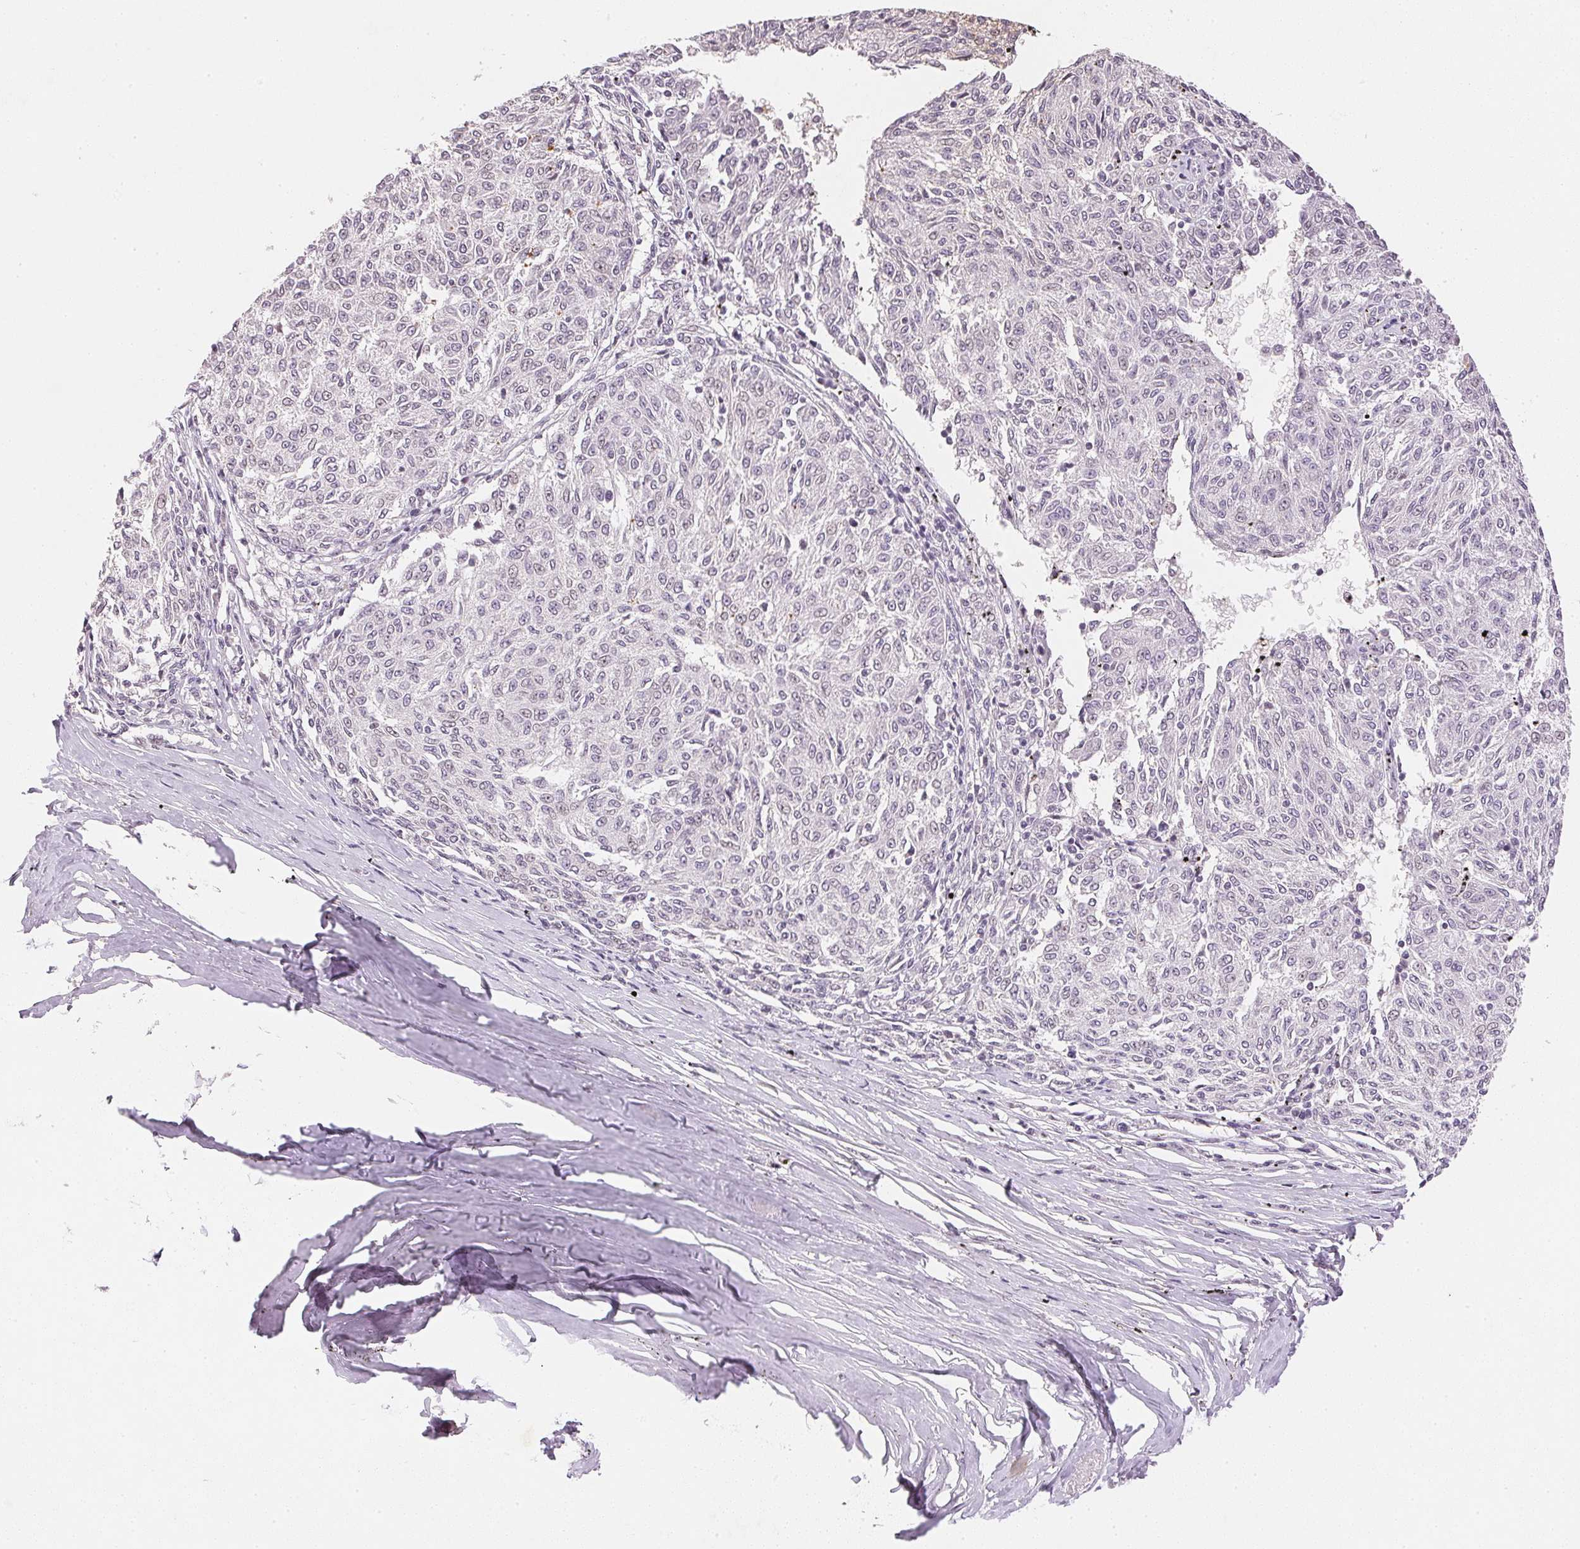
{"staining": {"intensity": "negative", "quantity": "none", "location": "none"}, "tissue": "melanoma", "cell_type": "Tumor cells", "image_type": "cancer", "snomed": [{"axis": "morphology", "description": "Malignant melanoma, NOS"}, {"axis": "topography", "description": "Skin"}], "caption": "Melanoma was stained to show a protein in brown. There is no significant expression in tumor cells.", "gene": "SMTN", "patient": {"sex": "female", "age": 72}}